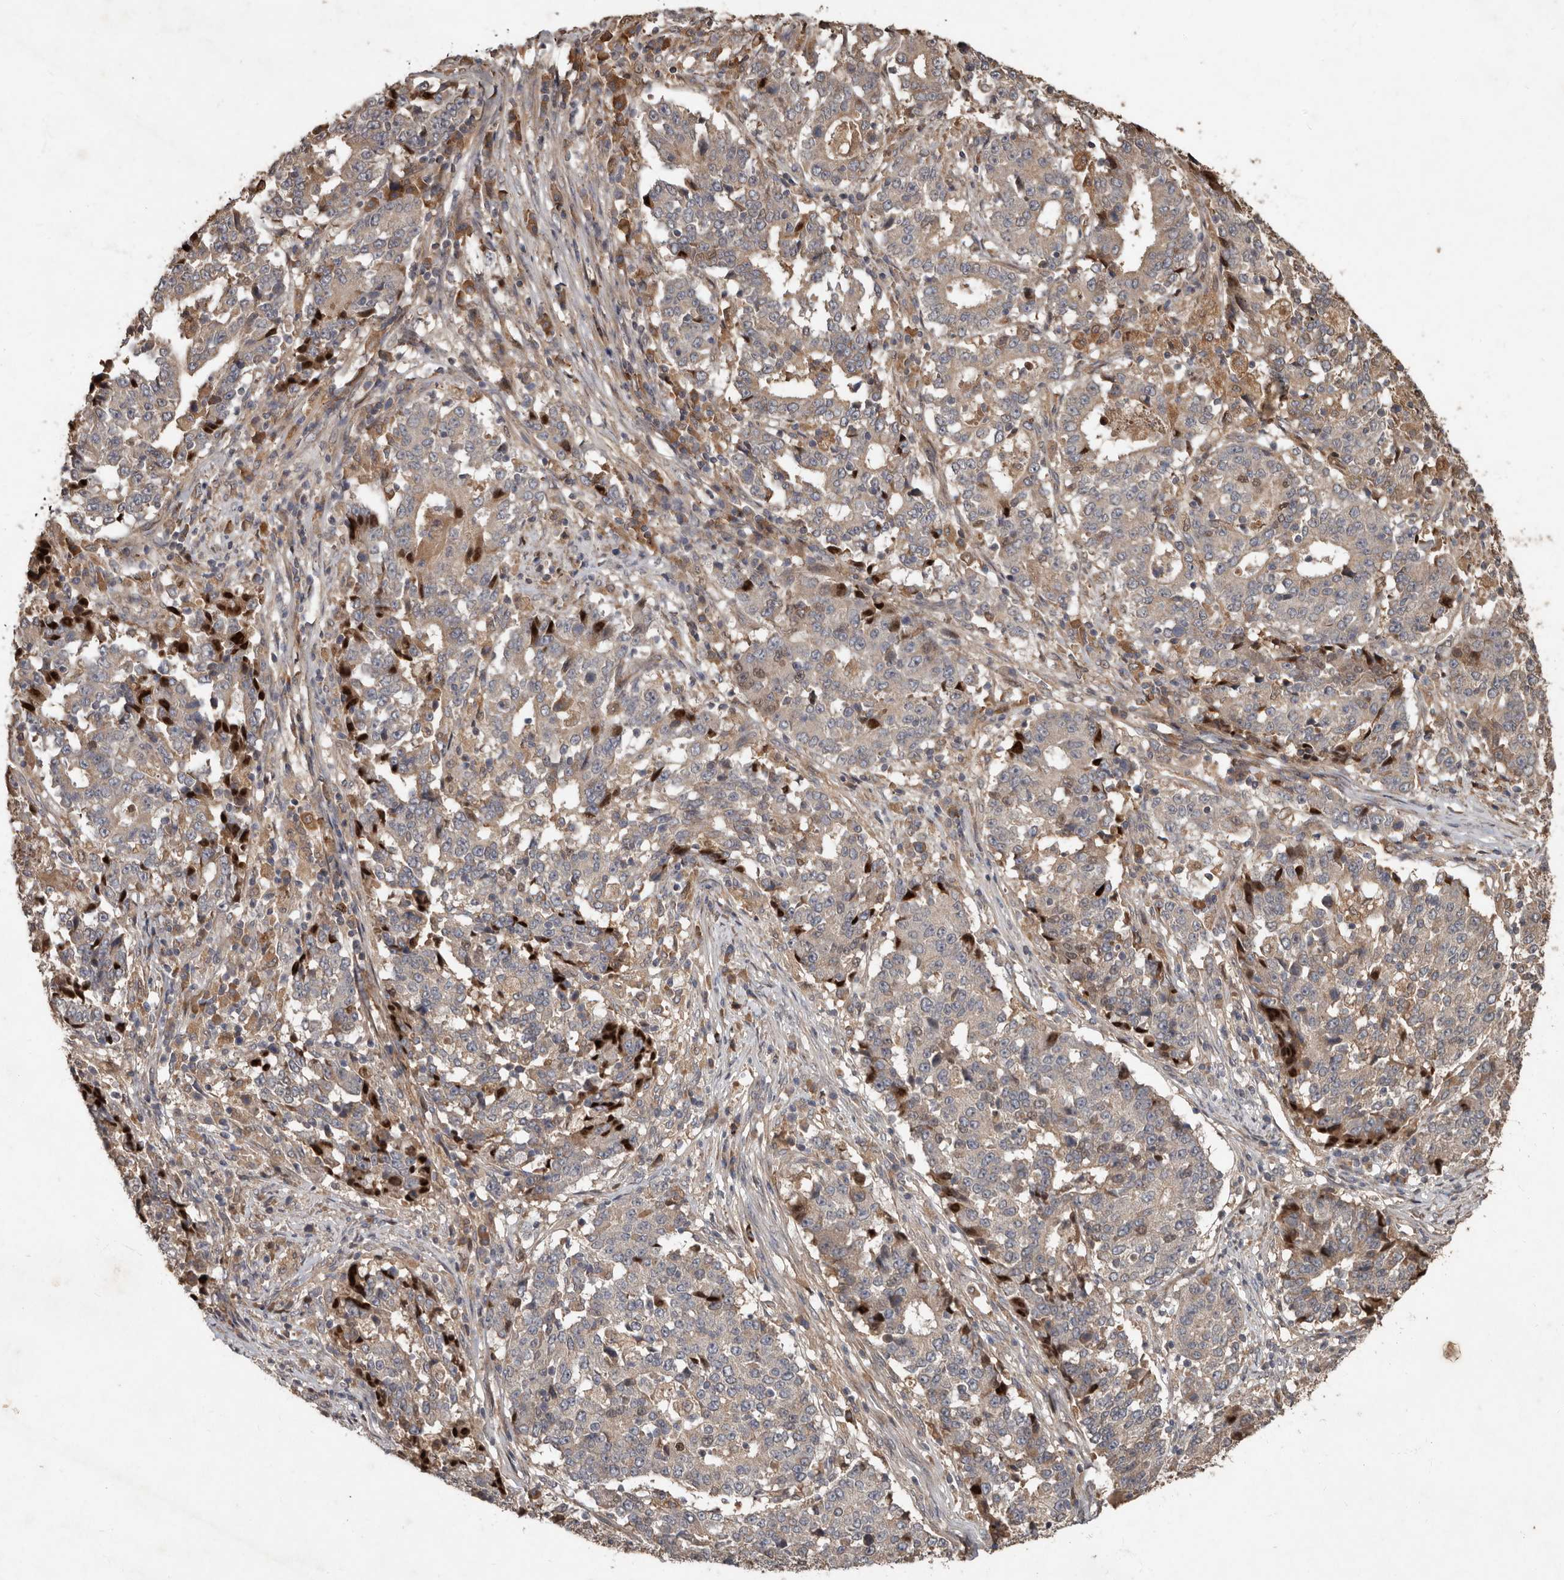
{"staining": {"intensity": "weak", "quantity": "25%-75%", "location": "cytoplasmic/membranous"}, "tissue": "stomach cancer", "cell_type": "Tumor cells", "image_type": "cancer", "snomed": [{"axis": "morphology", "description": "Adenocarcinoma, NOS"}, {"axis": "topography", "description": "Stomach"}], "caption": "This photomicrograph shows IHC staining of human stomach cancer, with low weak cytoplasmic/membranous positivity in about 25%-75% of tumor cells.", "gene": "KIF26B", "patient": {"sex": "male", "age": 59}}